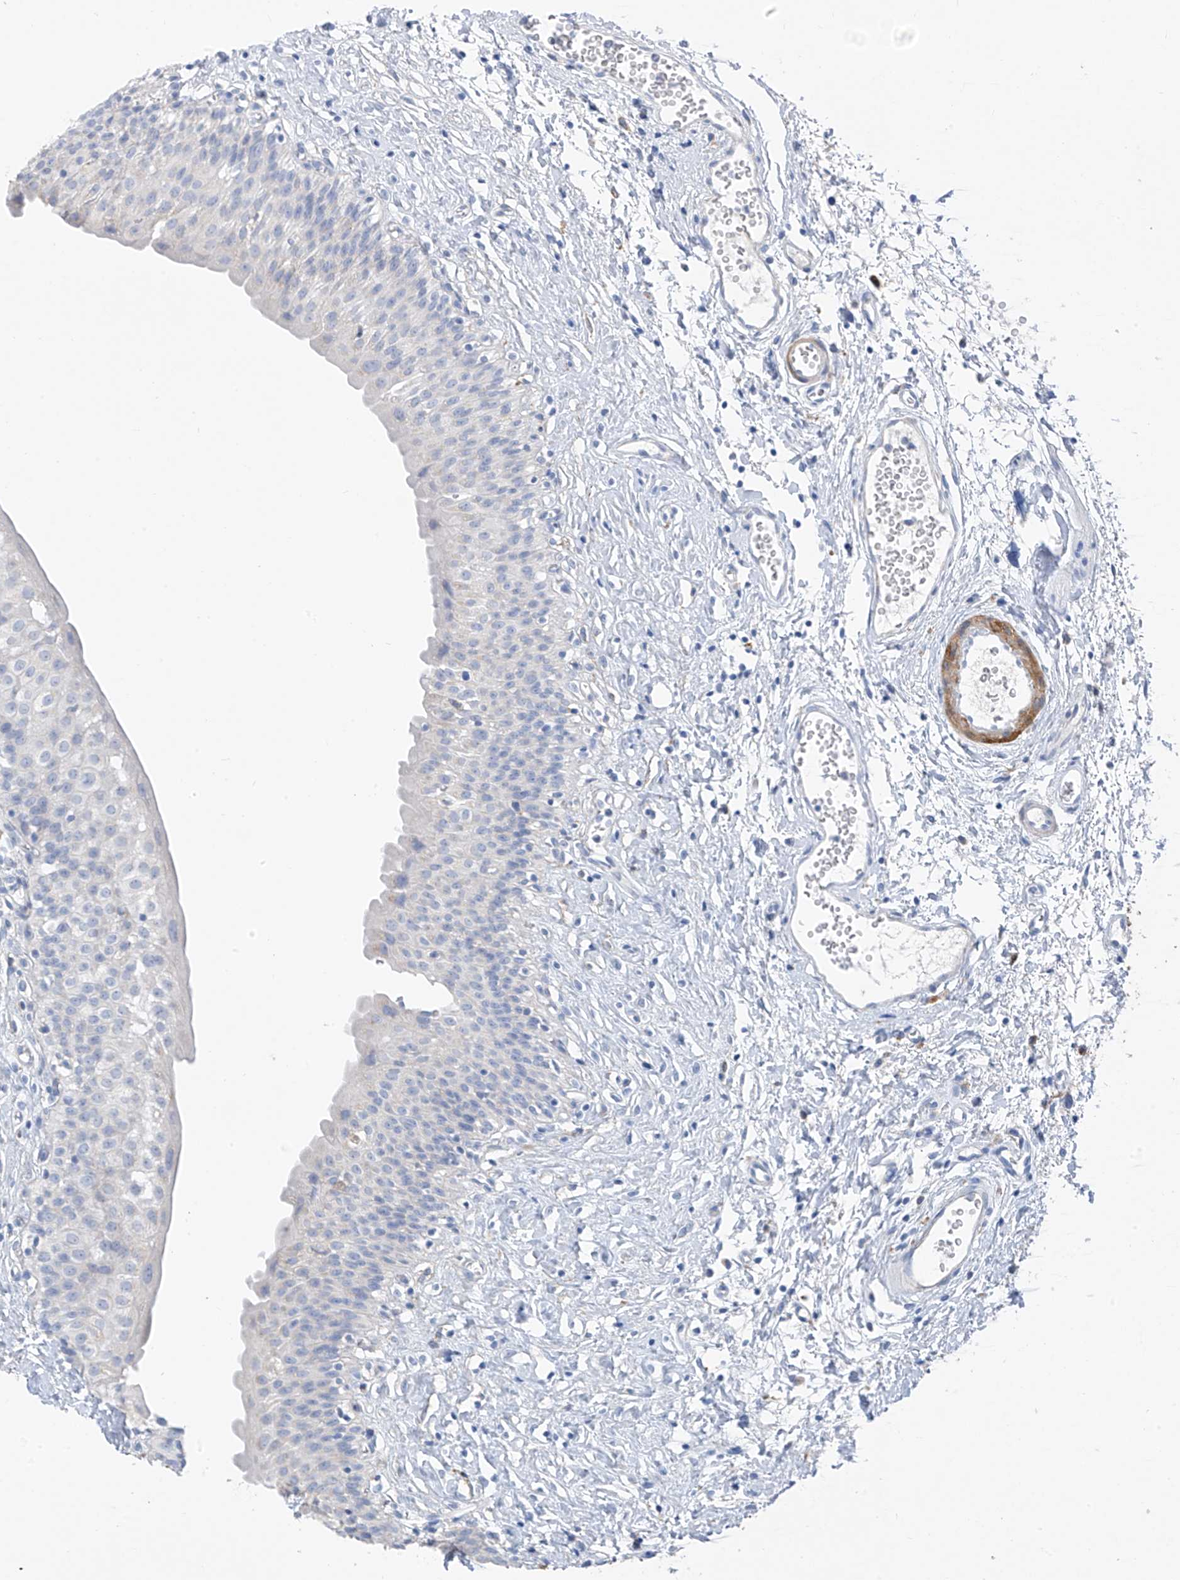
{"staining": {"intensity": "negative", "quantity": "none", "location": "none"}, "tissue": "urinary bladder", "cell_type": "Urothelial cells", "image_type": "normal", "snomed": [{"axis": "morphology", "description": "Normal tissue, NOS"}, {"axis": "topography", "description": "Urinary bladder"}], "caption": "Immunohistochemical staining of normal urinary bladder demonstrates no significant staining in urothelial cells.", "gene": "GLMP", "patient": {"sex": "male", "age": 51}}